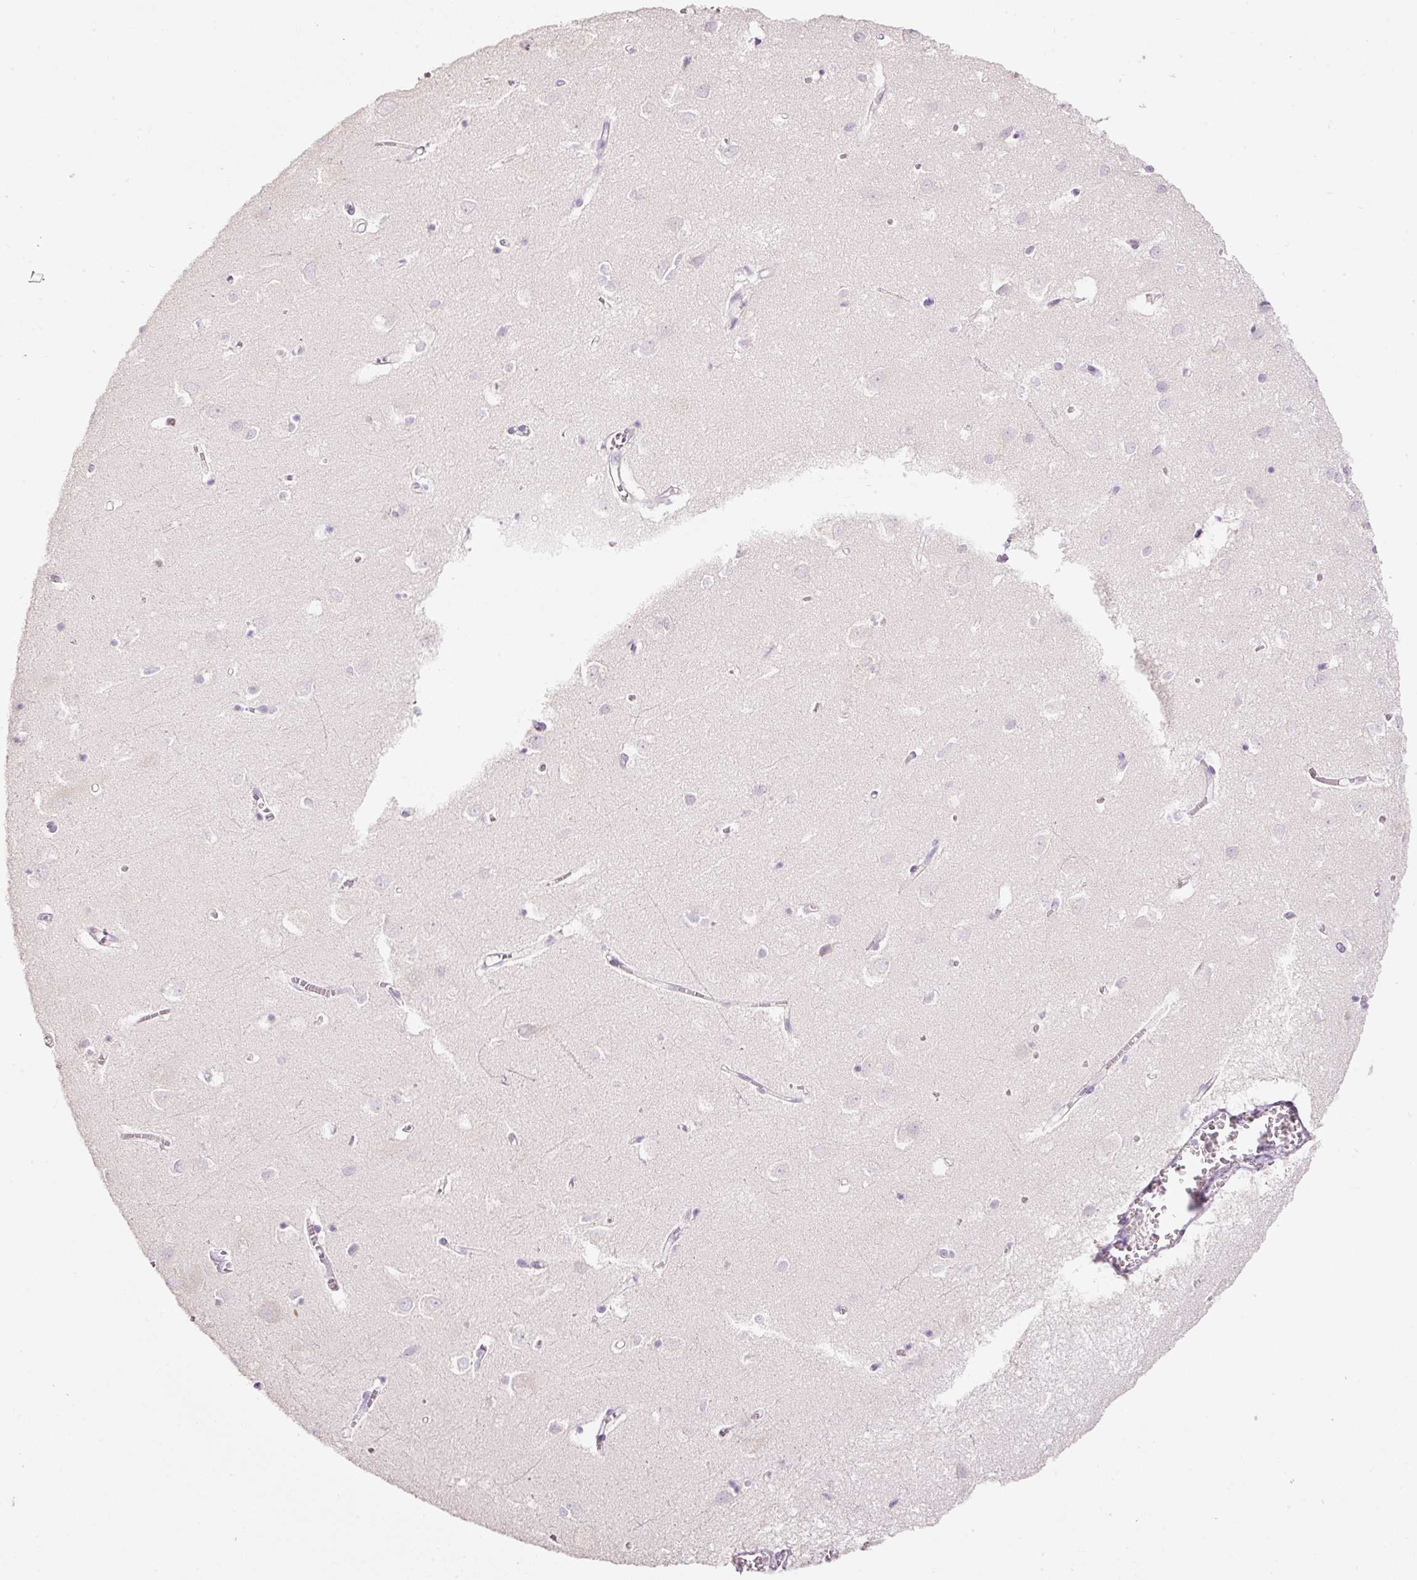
{"staining": {"intensity": "negative", "quantity": "none", "location": "none"}, "tissue": "cerebral cortex", "cell_type": "Endothelial cells", "image_type": "normal", "snomed": [{"axis": "morphology", "description": "Normal tissue, NOS"}, {"axis": "topography", "description": "Cerebral cortex"}], "caption": "A high-resolution histopathology image shows immunohistochemistry (IHC) staining of normal cerebral cortex, which demonstrates no significant staining in endothelial cells. (DAB (3,3'-diaminobenzidine) IHC with hematoxylin counter stain).", "gene": "PDXDC1", "patient": {"sex": "male", "age": 70}}